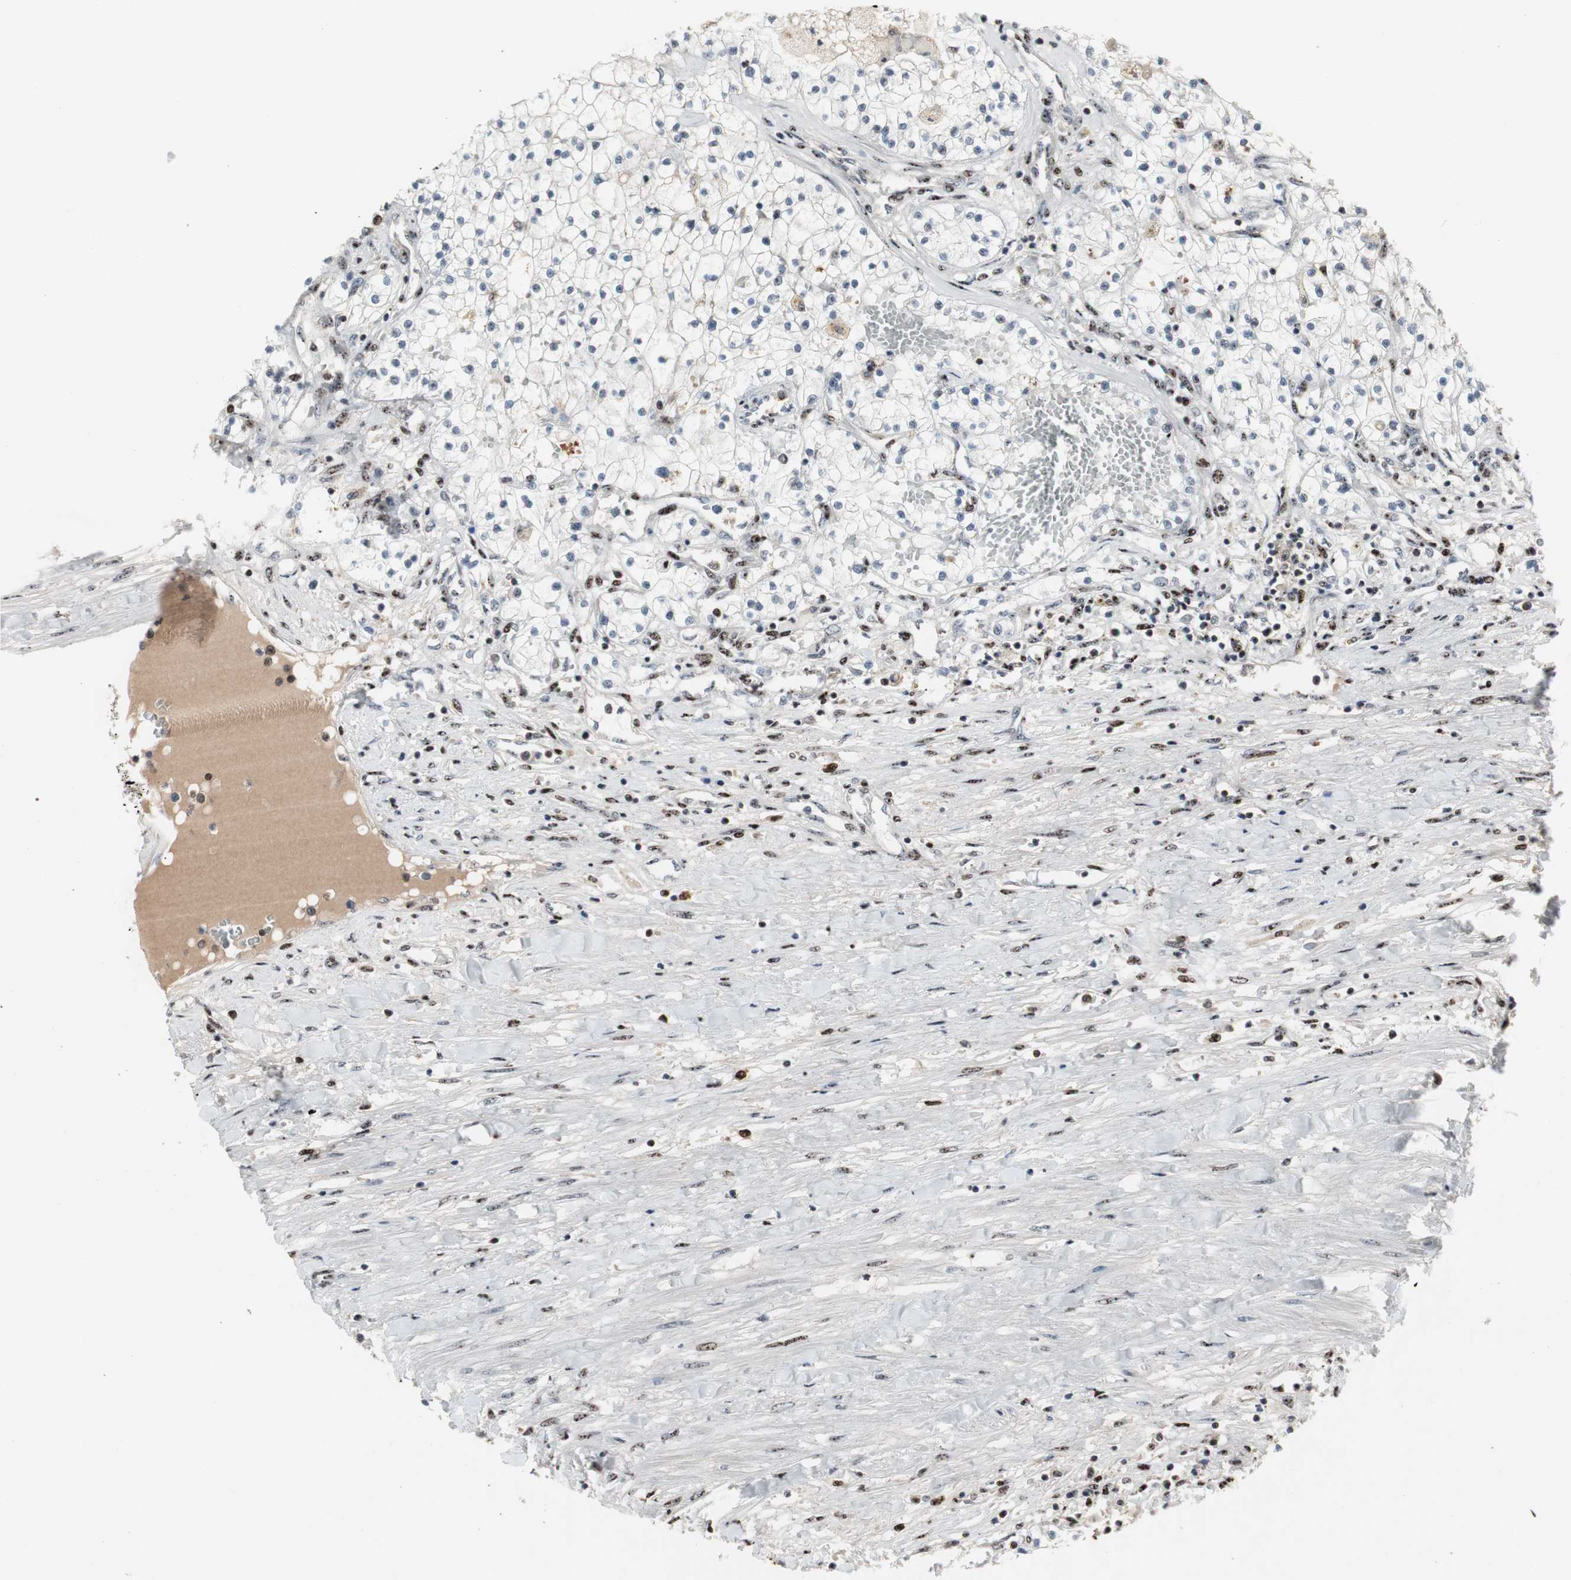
{"staining": {"intensity": "negative", "quantity": "none", "location": "none"}, "tissue": "renal cancer", "cell_type": "Tumor cells", "image_type": "cancer", "snomed": [{"axis": "morphology", "description": "Adenocarcinoma, NOS"}, {"axis": "topography", "description": "Kidney"}], "caption": "Immunohistochemistry of human renal cancer (adenocarcinoma) displays no staining in tumor cells.", "gene": "GRK2", "patient": {"sex": "male", "age": 68}}